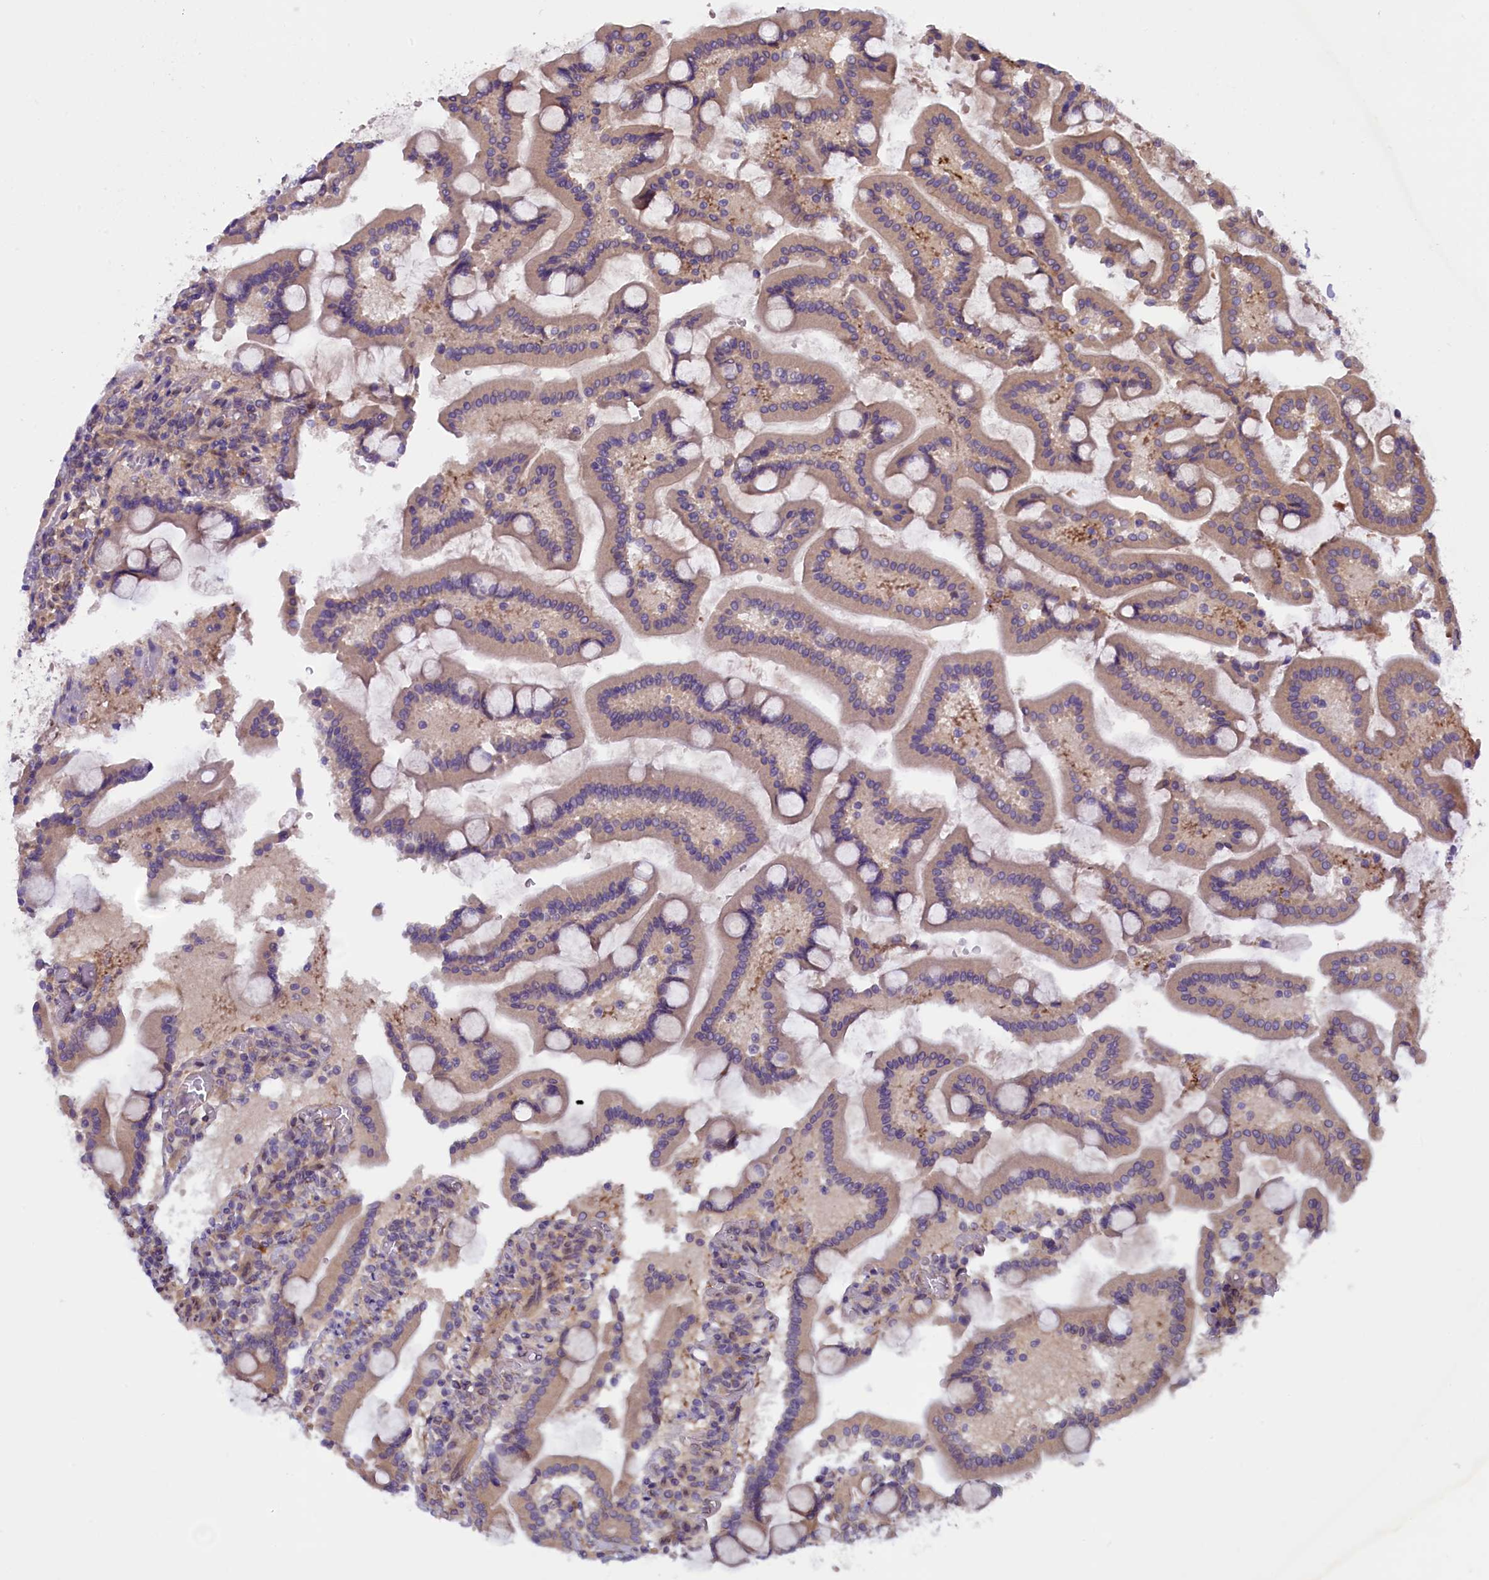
{"staining": {"intensity": "moderate", "quantity": ">75%", "location": "cytoplasmic/membranous"}, "tissue": "duodenum", "cell_type": "Glandular cells", "image_type": "normal", "snomed": [{"axis": "morphology", "description": "Normal tissue, NOS"}, {"axis": "topography", "description": "Duodenum"}], "caption": "An IHC histopathology image of unremarkable tissue is shown. Protein staining in brown shows moderate cytoplasmic/membranous positivity in duodenum within glandular cells. The staining was performed using DAB, with brown indicating positive protein expression. Nuclei are stained blue with hematoxylin.", "gene": "CCDC9B", "patient": {"sex": "male", "age": 55}}